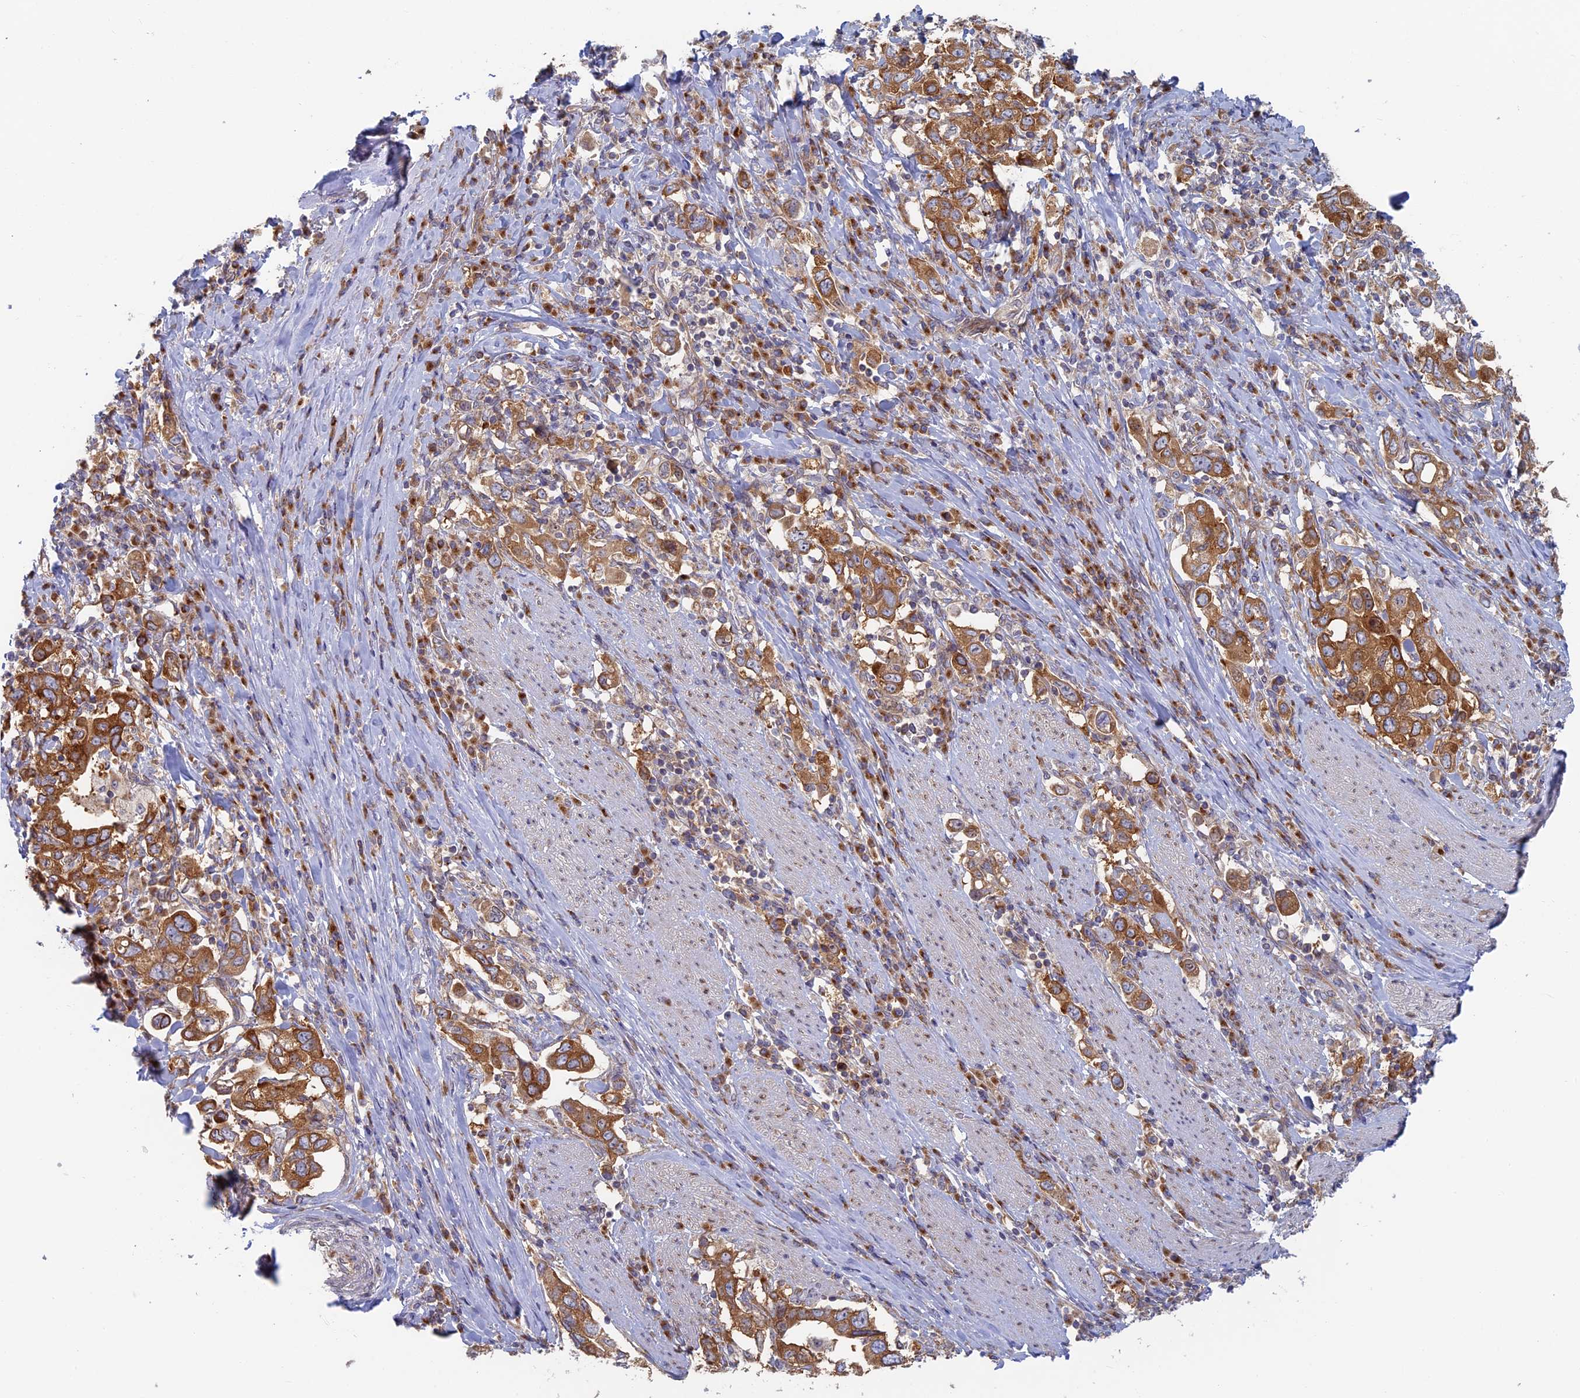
{"staining": {"intensity": "moderate", "quantity": ">75%", "location": "cytoplasmic/membranous"}, "tissue": "stomach cancer", "cell_type": "Tumor cells", "image_type": "cancer", "snomed": [{"axis": "morphology", "description": "Adenocarcinoma, NOS"}, {"axis": "topography", "description": "Stomach, upper"}, {"axis": "topography", "description": "Stomach"}], "caption": "High-power microscopy captured an immunohistochemistry (IHC) photomicrograph of adenocarcinoma (stomach), revealing moderate cytoplasmic/membranous positivity in approximately >75% of tumor cells. (DAB = brown stain, brightfield microscopy at high magnification).", "gene": "TBC1D30", "patient": {"sex": "male", "age": 62}}